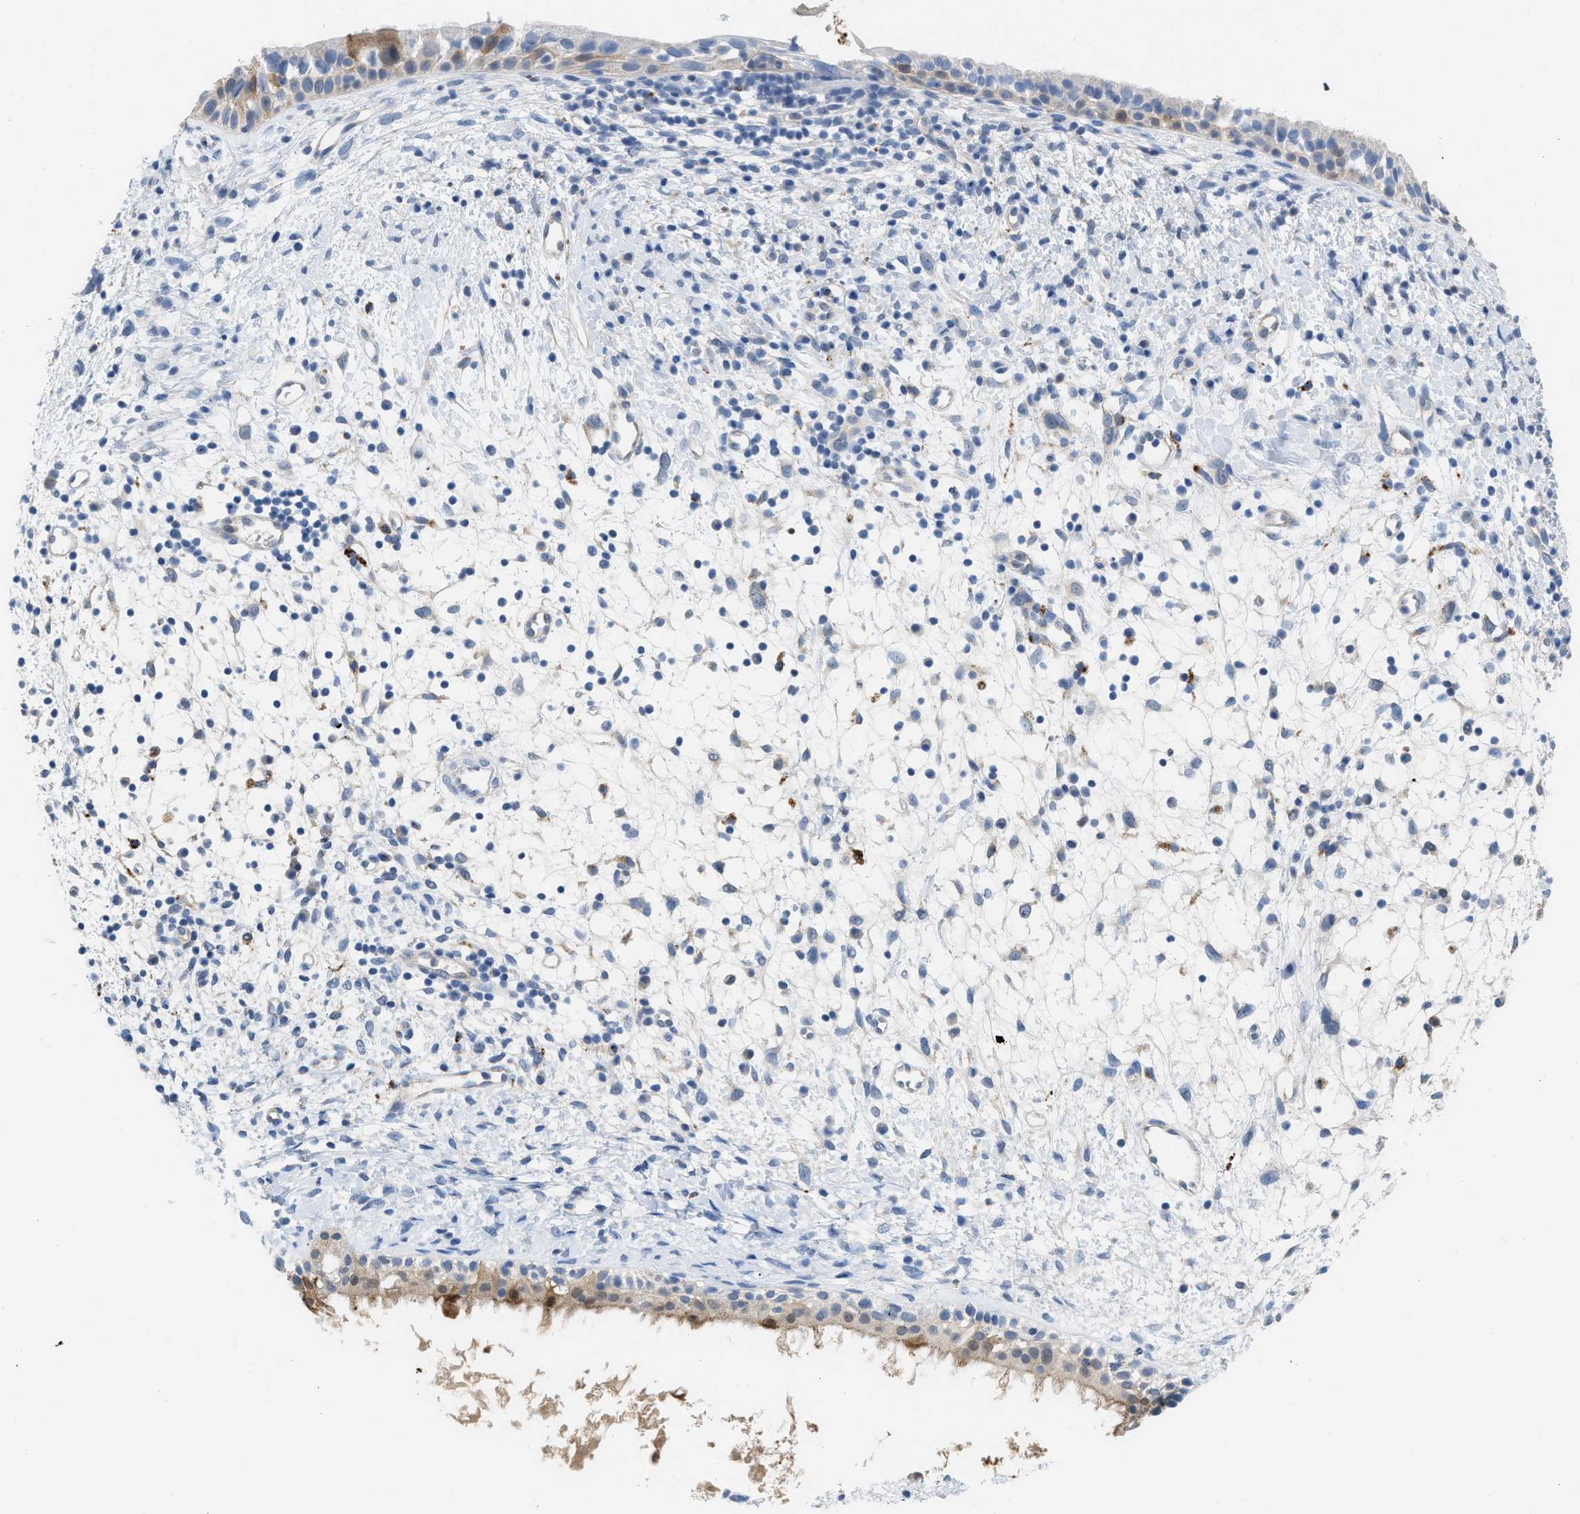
{"staining": {"intensity": "weak", "quantity": ">75%", "location": "cytoplasmic/membranous"}, "tissue": "nasopharynx", "cell_type": "Respiratory epithelial cells", "image_type": "normal", "snomed": [{"axis": "morphology", "description": "Normal tissue, NOS"}, {"axis": "topography", "description": "Nasopharynx"}], "caption": "Brown immunohistochemical staining in benign nasopharynx shows weak cytoplasmic/membranous positivity in about >75% of respiratory epithelial cells.", "gene": "CSTB", "patient": {"sex": "male", "age": 22}}